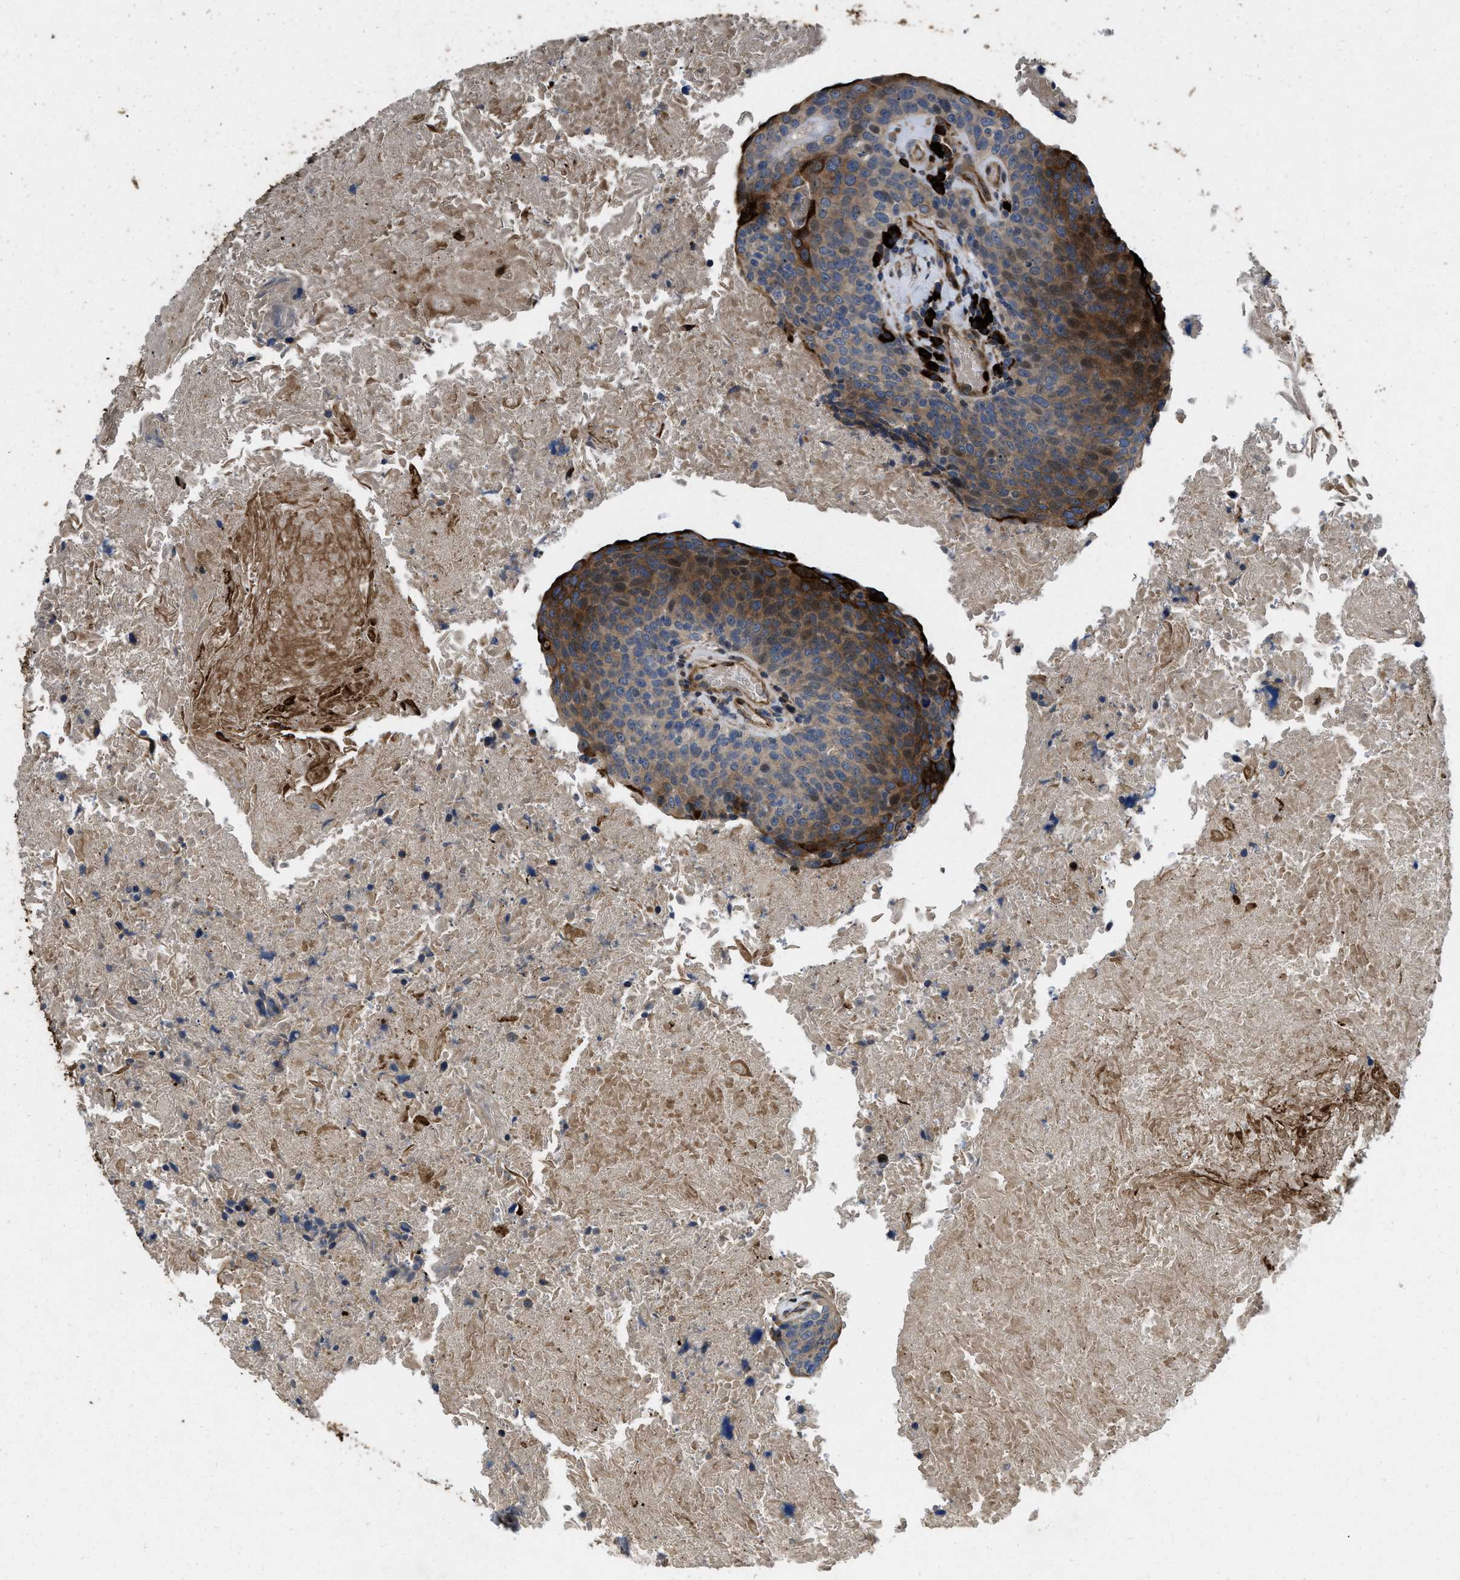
{"staining": {"intensity": "strong", "quantity": "<25%", "location": "cytoplasmic/membranous,nuclear"}, "tissue": "head and neck cancer", "cell_type": "Tumor cells", "image_type": "cancer", "snomed": [{"axis": "morphology", "description": "Squamous cell carcinoma, NOS"}, {"axis": "morphology", "description": "Squamous cell carcinoma, metastatic, NOS"}, {"axis": "topography", "description": "Lymph node"}, {"axis": "topography", "description": "Head-Neck"}], "caption": "A photomicrograph showing strong cytoplasmic/membranous and nuclear positivity in approximately <25% of tumor cells in head and neck cancer, as visualized by brown immunohistochemical staining.", "gene": "HSPA12B", "patient": {"sex": "male", "age": 62}}